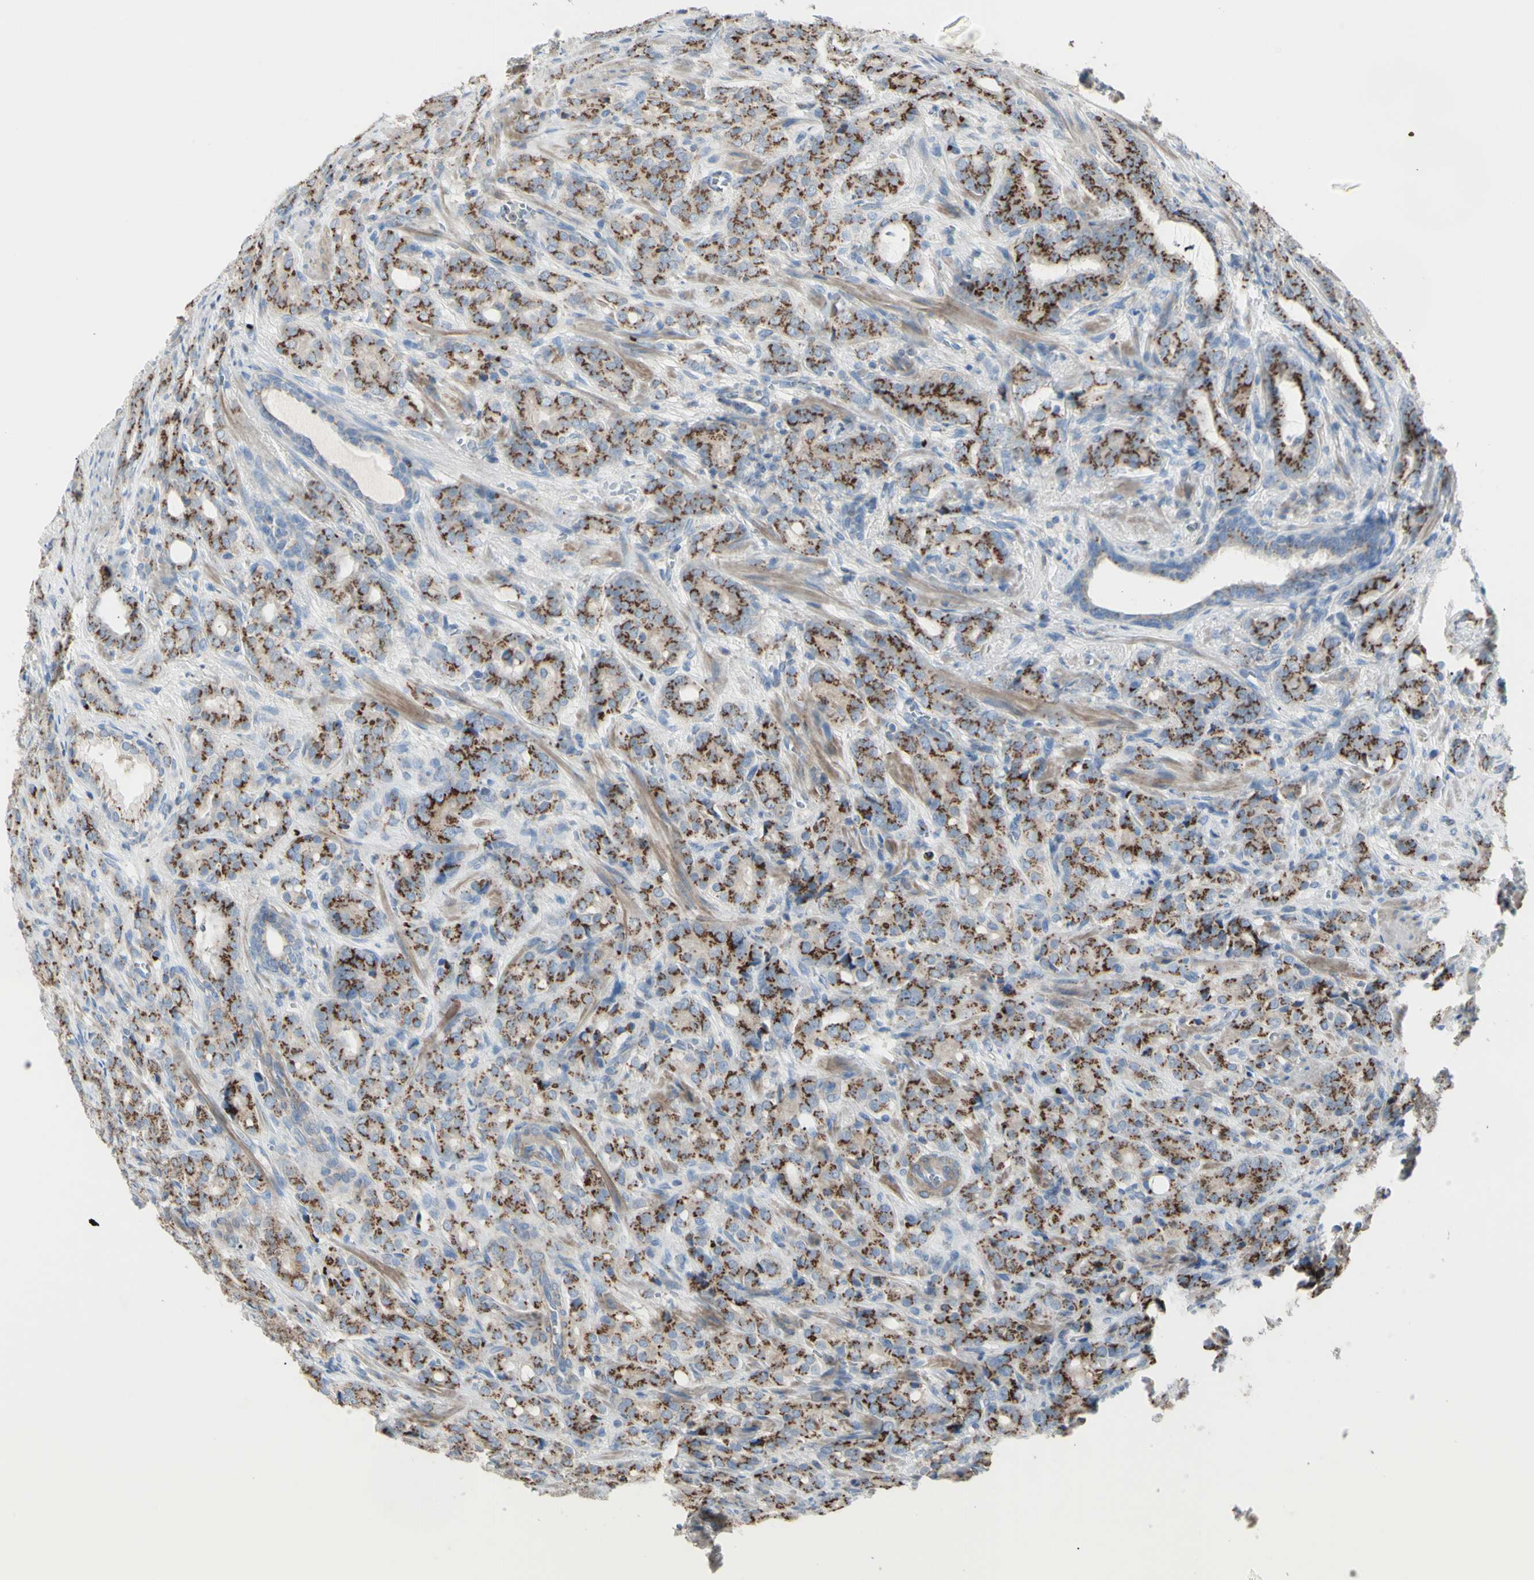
{"staining": {"intensity": "moderate", "quantity": ">75%", "location": "cytoplasmic/membranous"}, "tissue": "prostate cancer", "cell_type": "Tumor cells", "image_type": "cancer", "snomed": [{"axis": "morphology", "description": "Adenocarcinoma, High grade"}, {"axis": "topography", "description": "Prostate"}], "caption": "IHC (DAB (3,3'-diaminobenzidine)) staining of prostate adenocarcinoma (high-grade) exhibits moderate cytoplasmic/membranous protein positivity in about >75% of tumor cells.", "gene": "B4GALT3", "patient": {"sex": "male", "age": 64}}